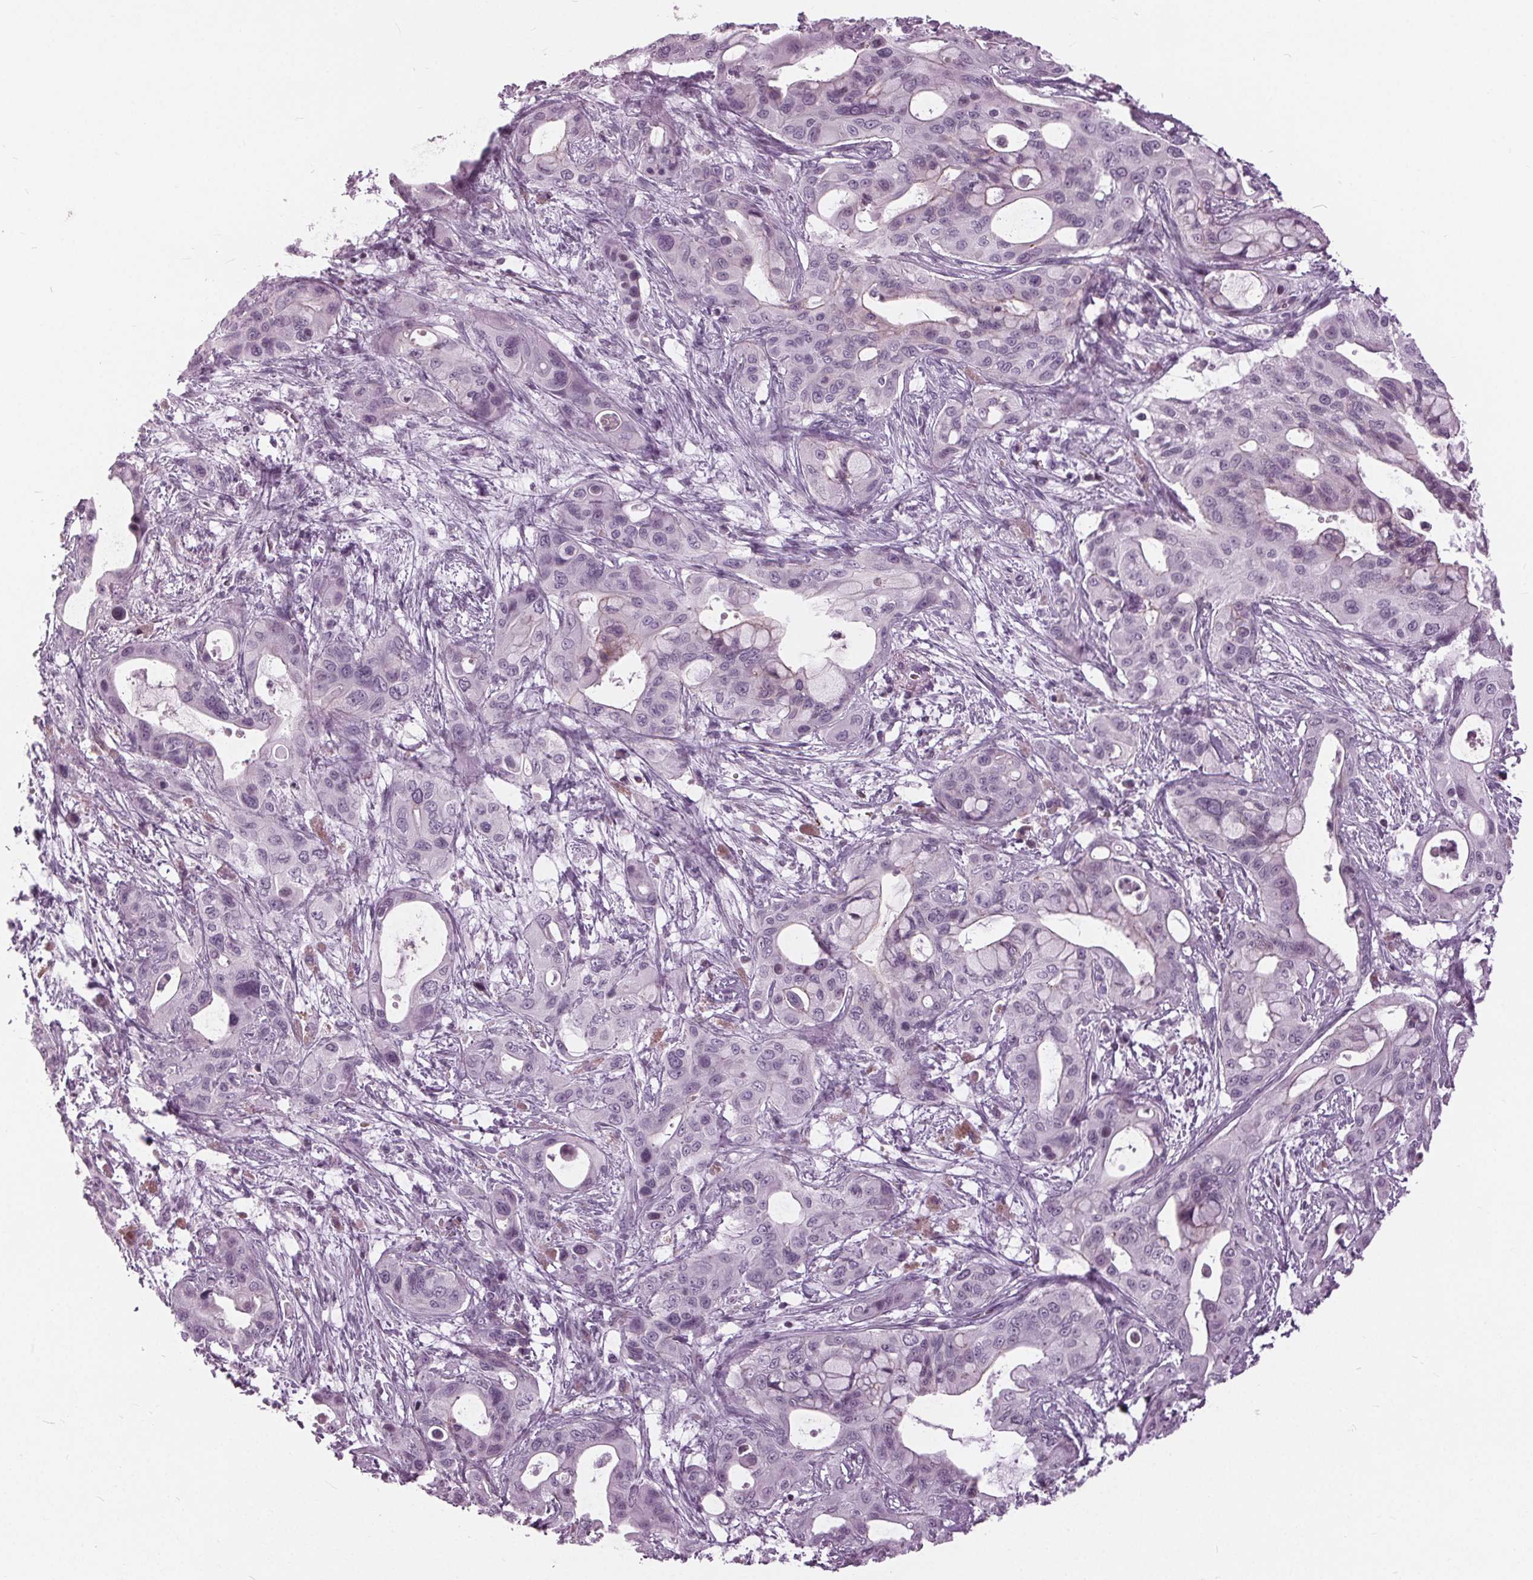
{"staining": {"intensity": "negative", "quantity": "none", "location": "none"}, "tissue": "pancreatic cancer", "cell_type": "Tumor cells", "image_type": "cancer", "snomed": [{"axis": "morphology", "description": "Adenocarcinoma, NOS"}, {"axis": "topography", "description": "Pancreas"}], "caption": "Tumor cells show no significant staining in pancreatic cancer.", "gene": "SLC9A4", "patient": {"sex": "male", "age": 71}}